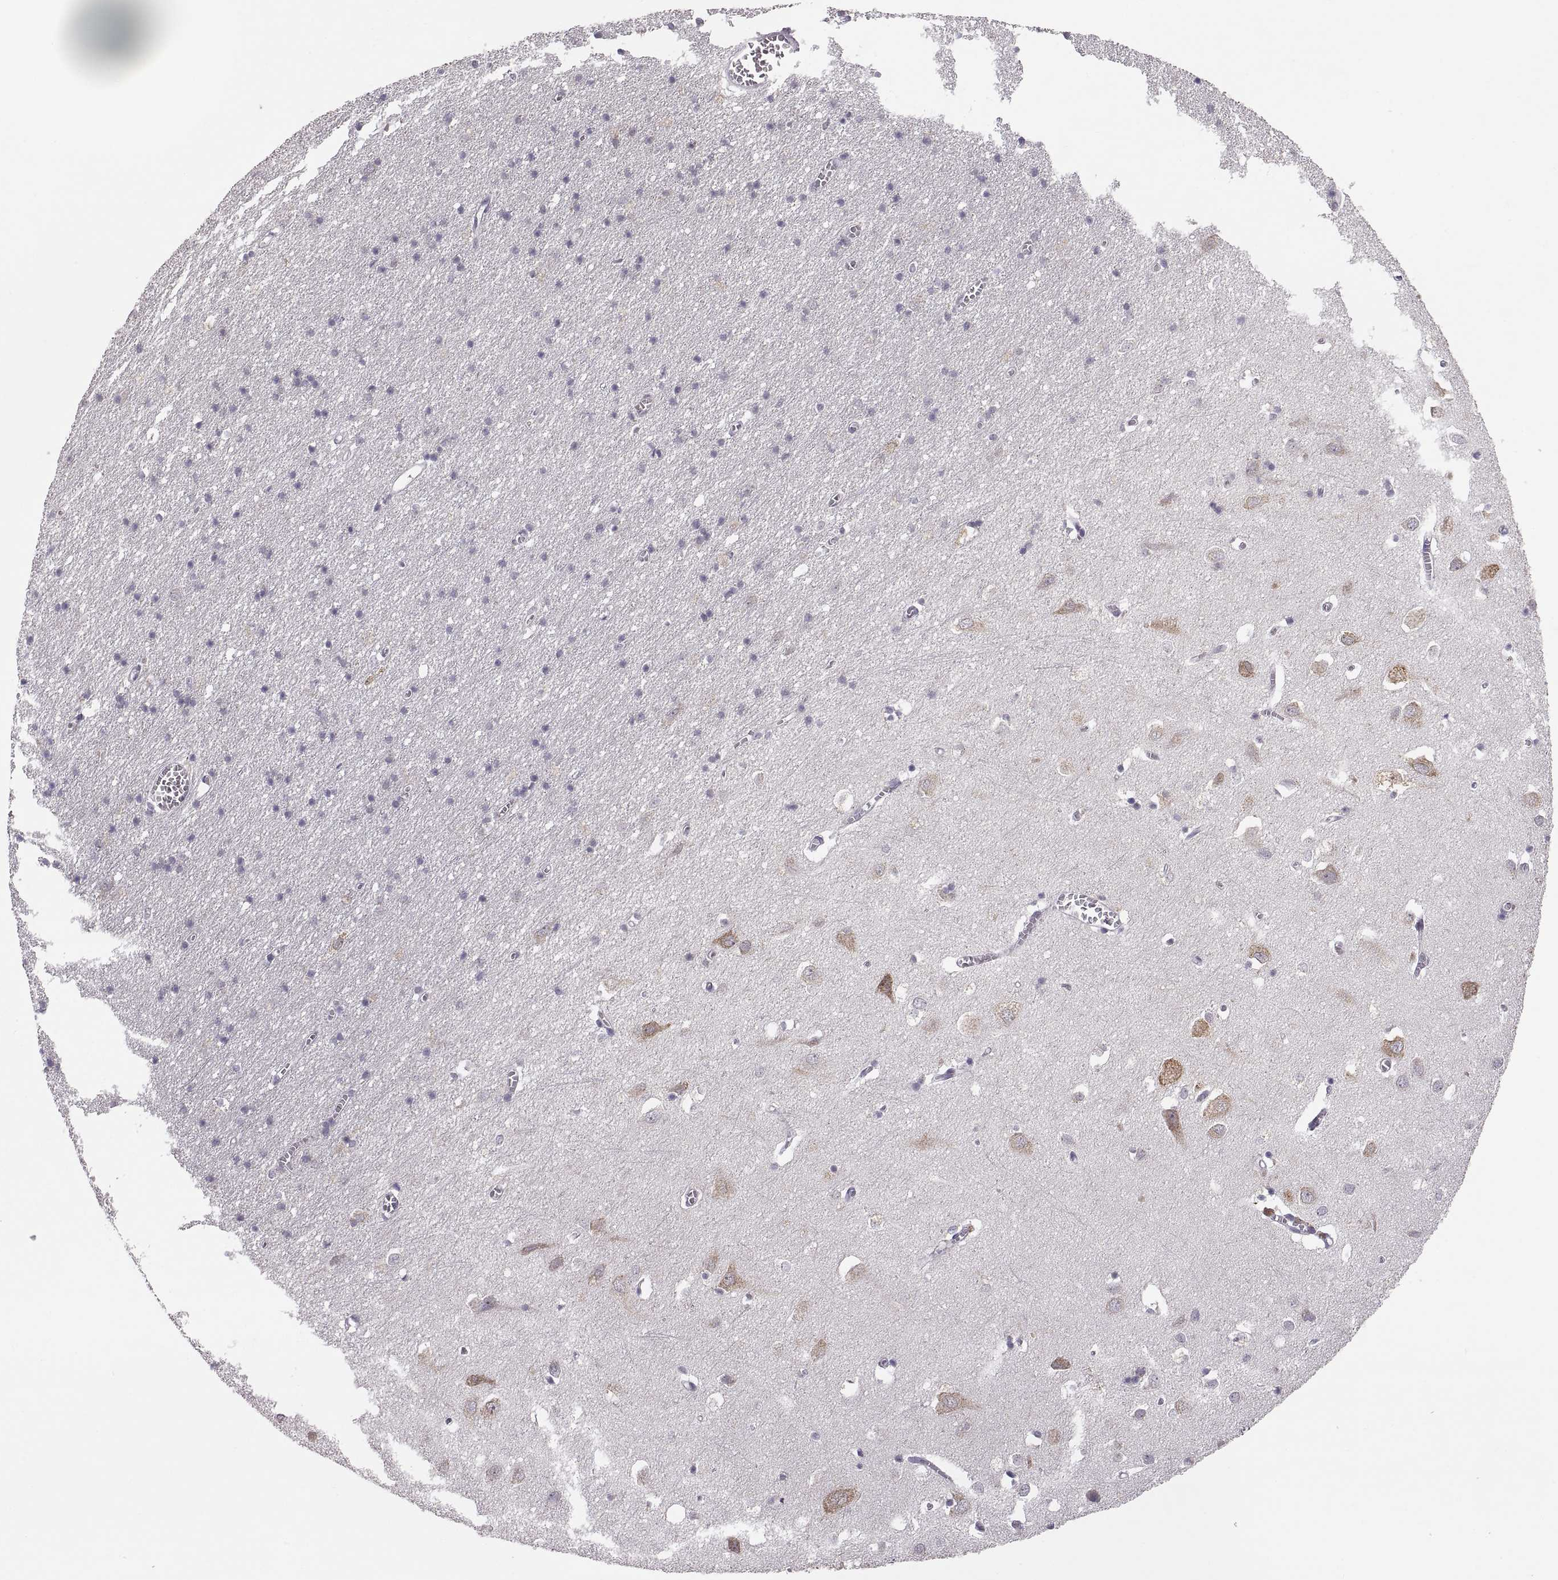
{"staining": {"intensity": "negative", "quantity": "none", "location": "none"}, "tissue": "cerebral cortex", "cell_type": "Endothelial cells", "image_type": "normal", "snomed": [{"axis": "morphology", "description": "Normal tissue, NOS"}, {"axis": "topography", "description": "Cerebral cortex"}], "caption": "The histopathology image exhibits no significant staining in endothelial cells of cerebral cortex. (Immunohistochemistry, brightfield microscopy, high magnification).", "gene": "HMGCR", "patient": {"sex": "male", "age": 70}}